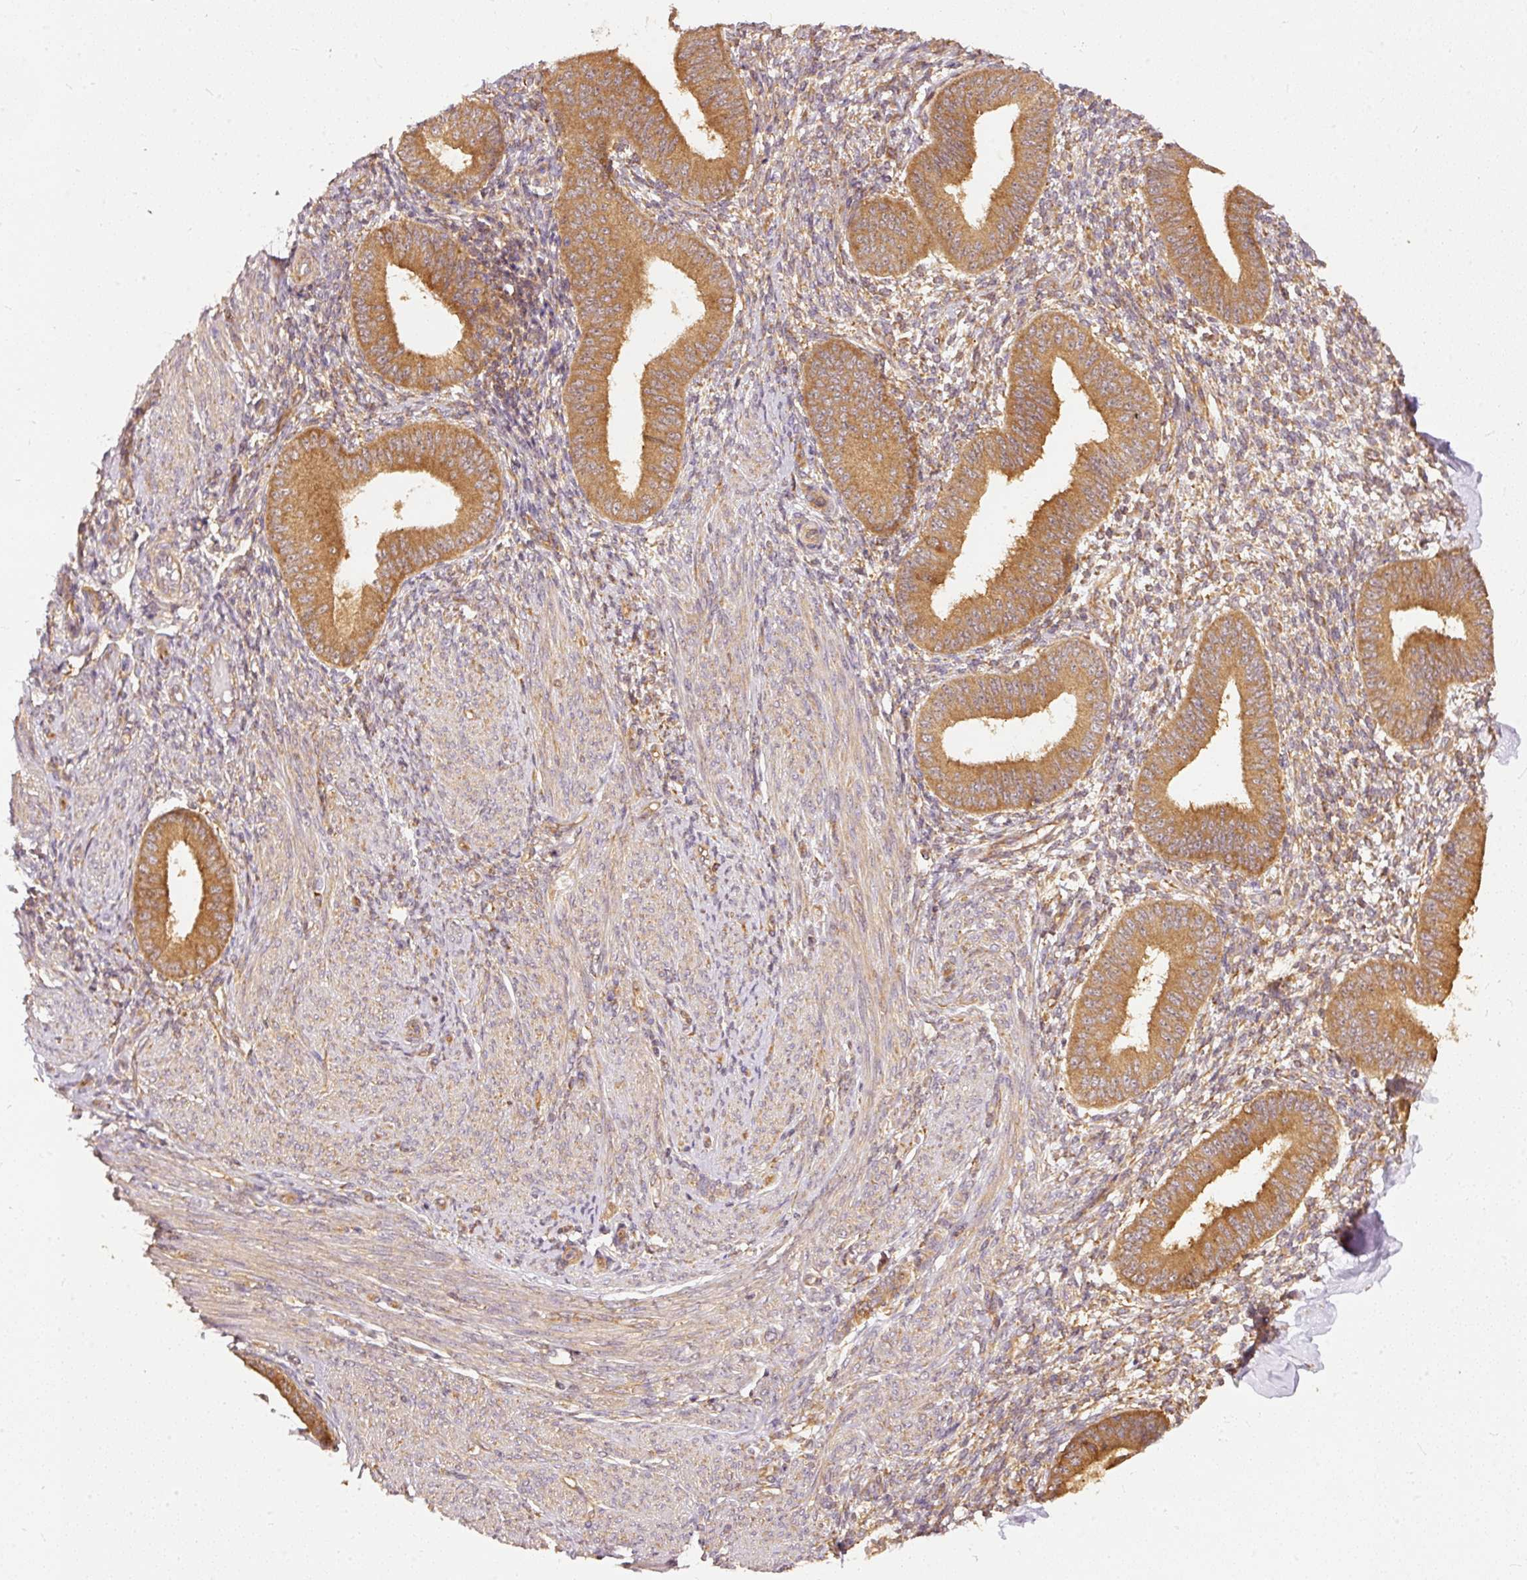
{"staining": {"intensity": "moderate", "quantity": ">75%", "location": "cytoplasmic/membranous"}, "tissue": "endometrium", "cell_type": "Cells in endometrial stroma", "image_type": "normal", "snomed": [{"axis": "morphology", "description": "Normal tissue, NOS"}, {"axis": "topography", "description": "Endometrium"}], "caption": "Protein expression analysis of unremarkable endometrium exhibits moderate cytoplasmic/membranous staining in about >75% of cells in endometrial stroma. (DAB (3,3'-diaminobenzidine) IHC, brown staining for protein, blue staining for nuclei).", "gene": "EIF3B", "patient": {"sex": "female", "age": 49}}